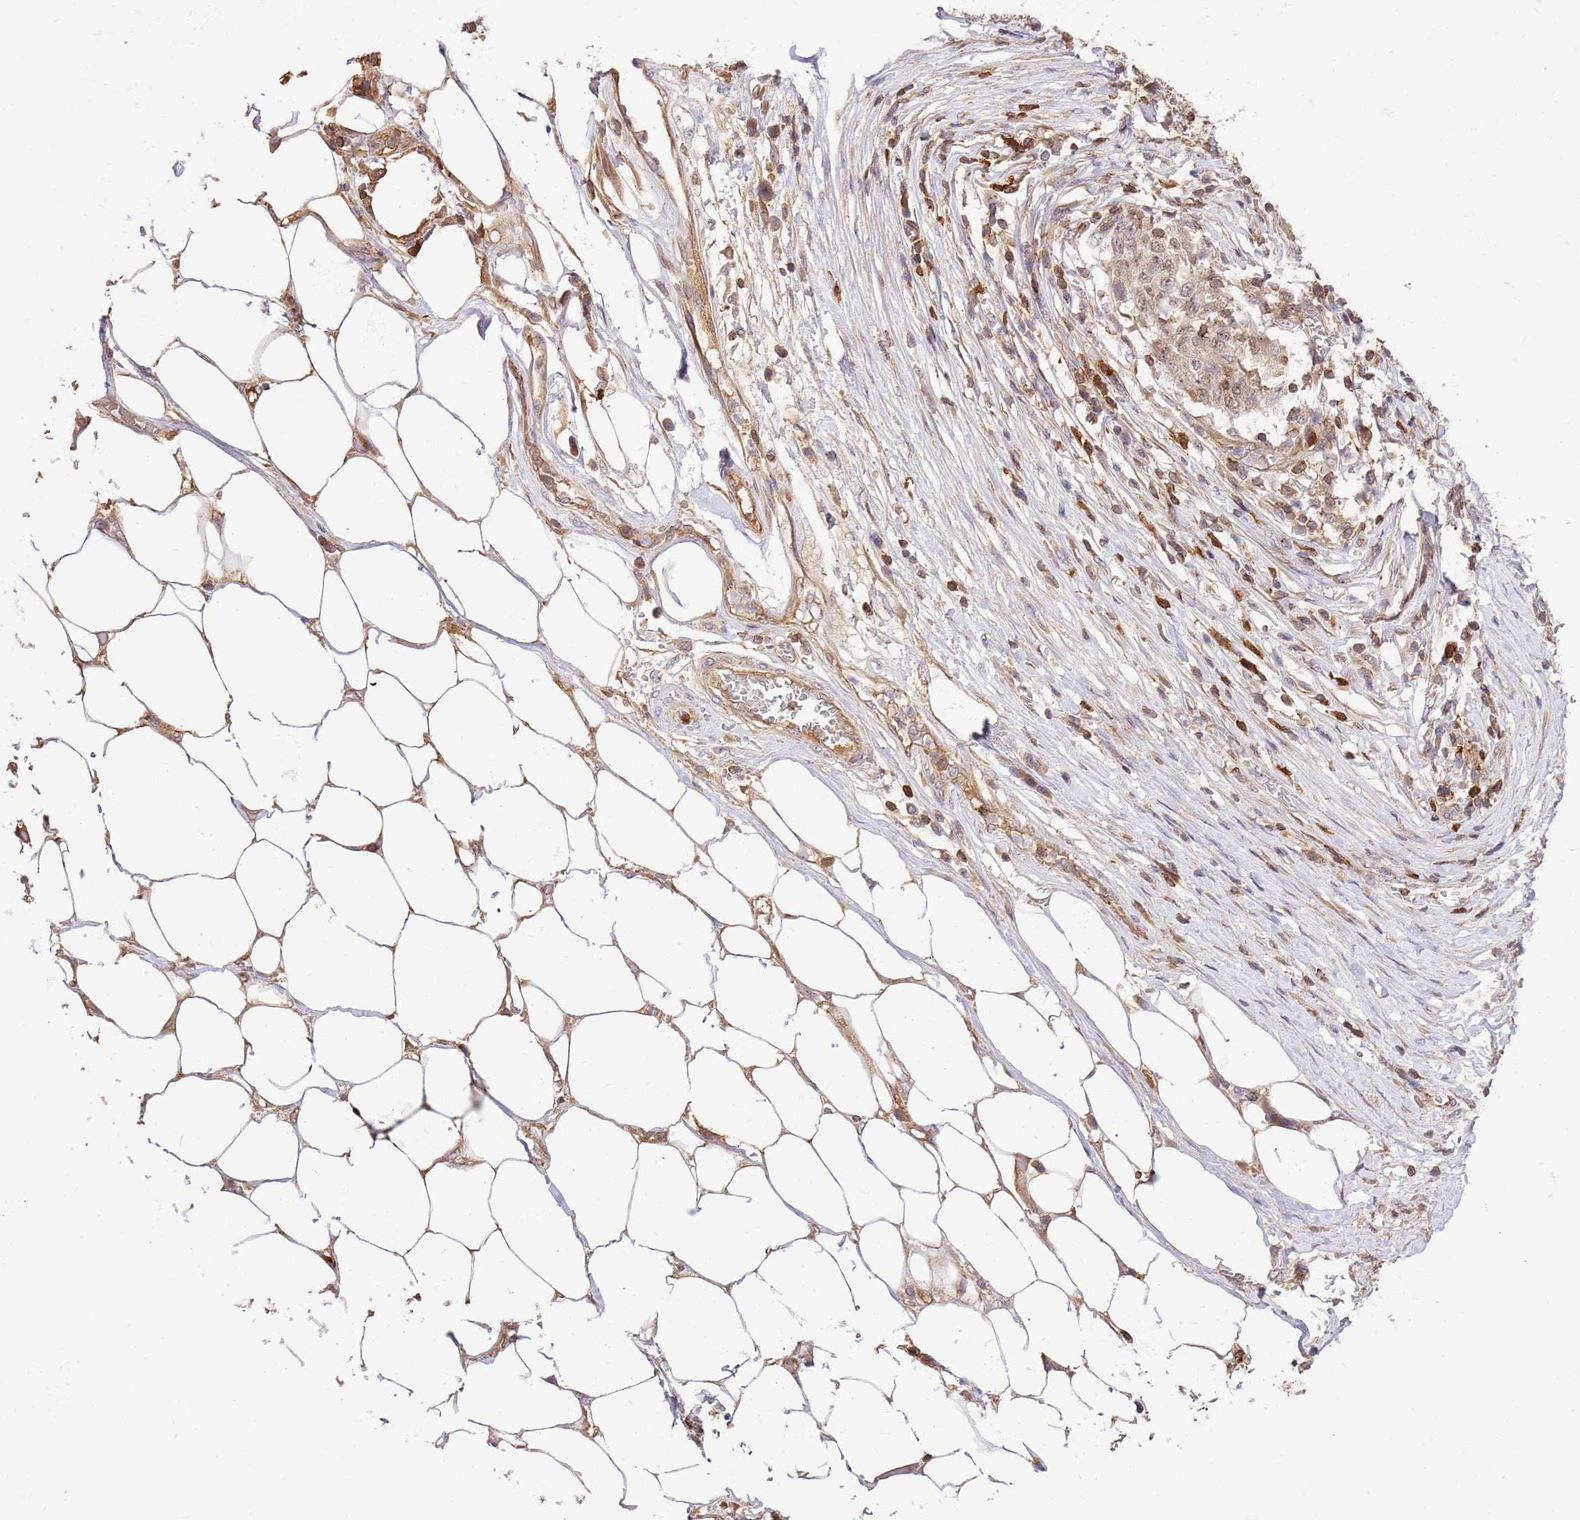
{"staining": {"intensity": "weak", "quantity": ">75%", "location": "cytoplasmic/membranous"}, "tissue": "stomach cancer", "cell_type": "Tumor cells", "image_type": "cancer", "snomed": [{"axis": "morphology", "description": "Adenocarcinoma, NOS"}, {"axis": "topography", "description": "Stomach"}], "caption": "Stomach adenocarcinoma stained for a protein exhibits weak cytoplasmic/membranous positivity in tumor cells.", "gene": "KATNAL2", "patient": {"sex": "male", "age": 59}}